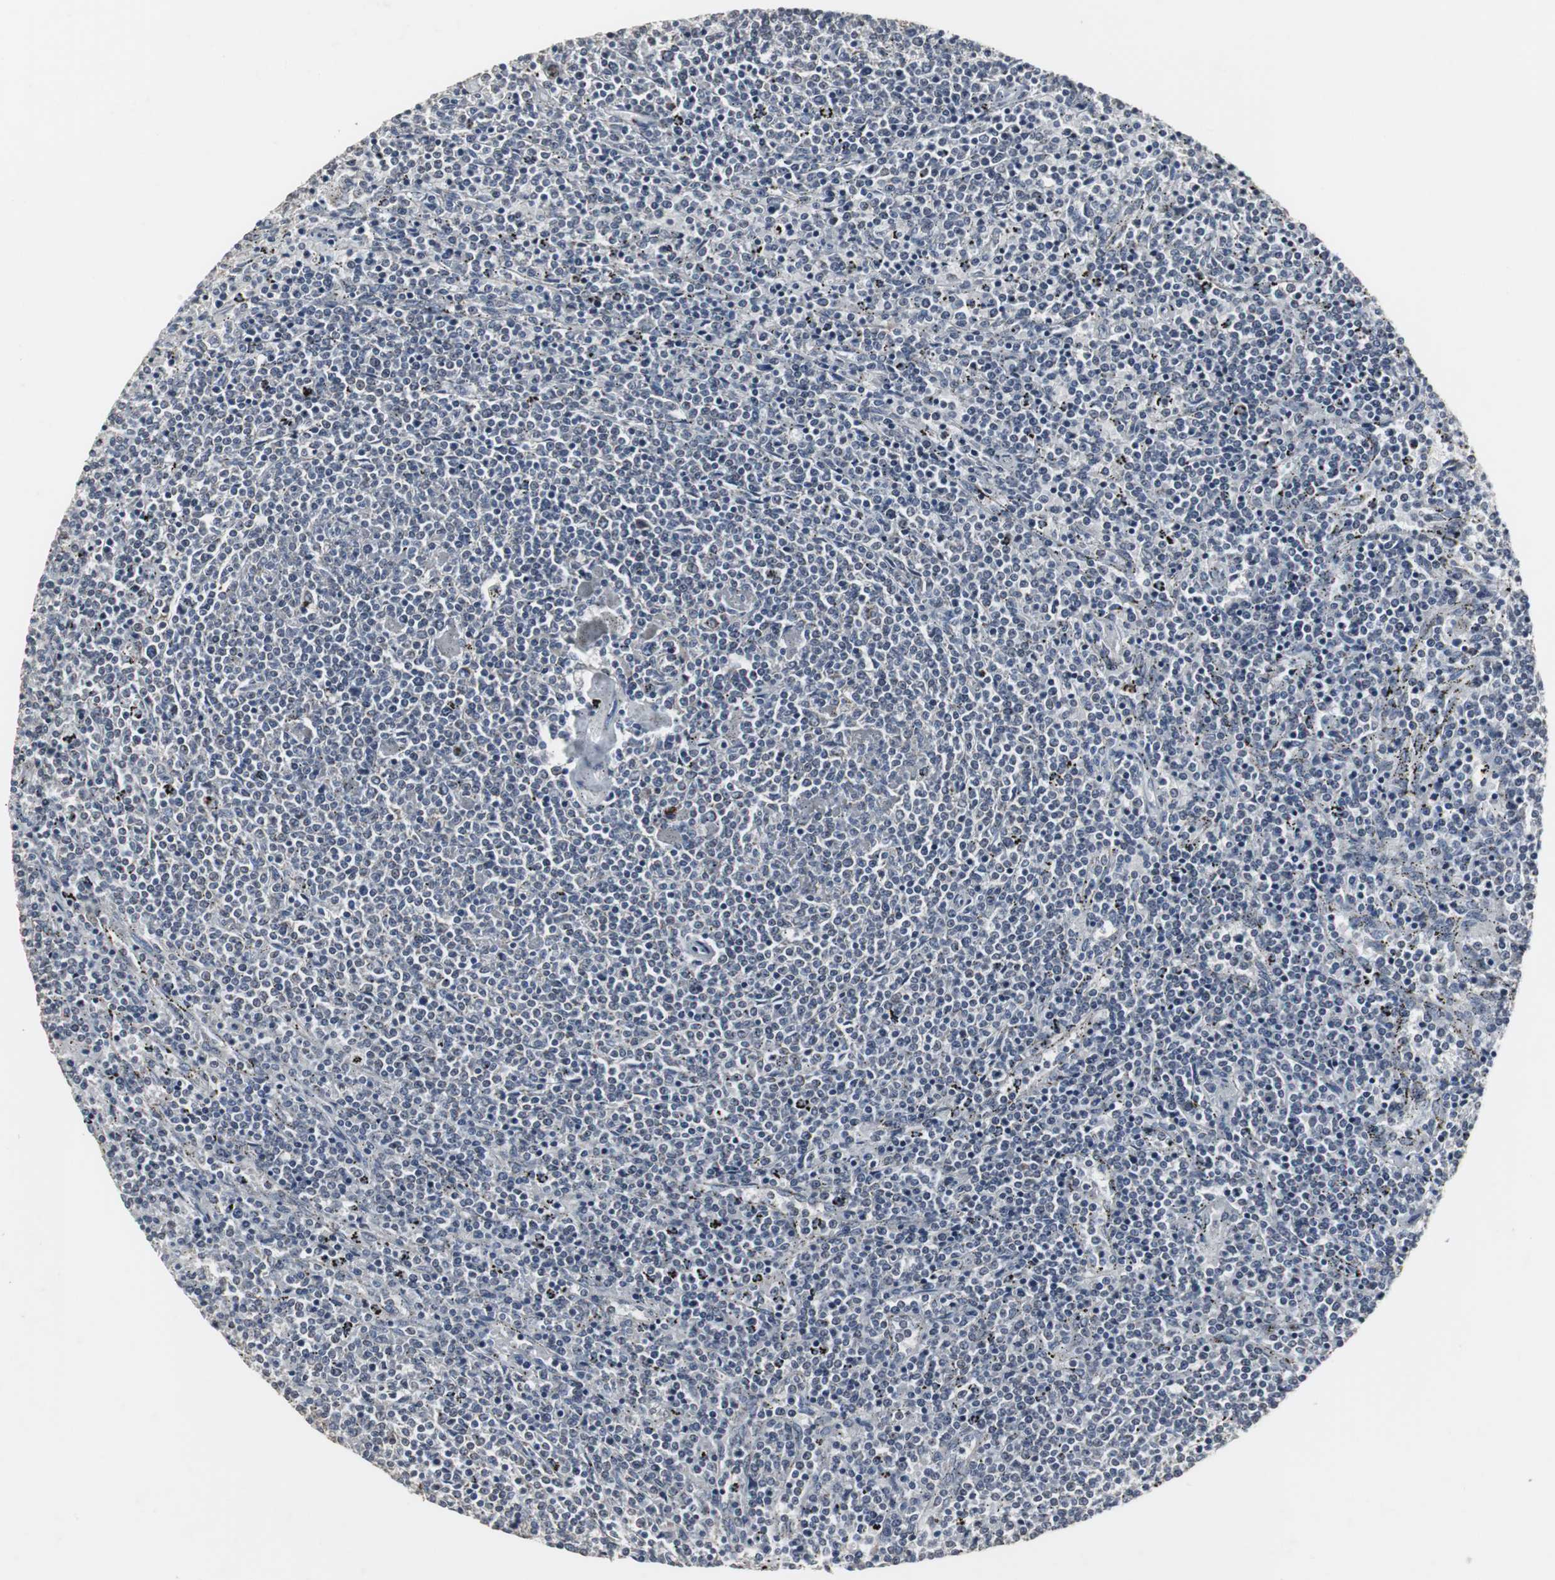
{"staining": {"intensity": "negative", "quantity": "none", "location": "none"}, "tissue": "lymphoma", "cell_type": "Tumor cells", "image_type": "cancer", "snomed": [{"axis": "morphology", "description": "Malignant lymphoma, non-Hodgkin's type, Low grade"}, {"axis": "topography", "description": "Spleen"}], "caption": "High magnification brightfield microscopy of low-grade malignant lymphoma, non-Hodgkin's type stained with DAB (brown) and counterstained with hematoxylin (blue): tumor cells show no significant staining.", "gene": "ACAA1", "patient": {"sex": "female", "age": 50}}